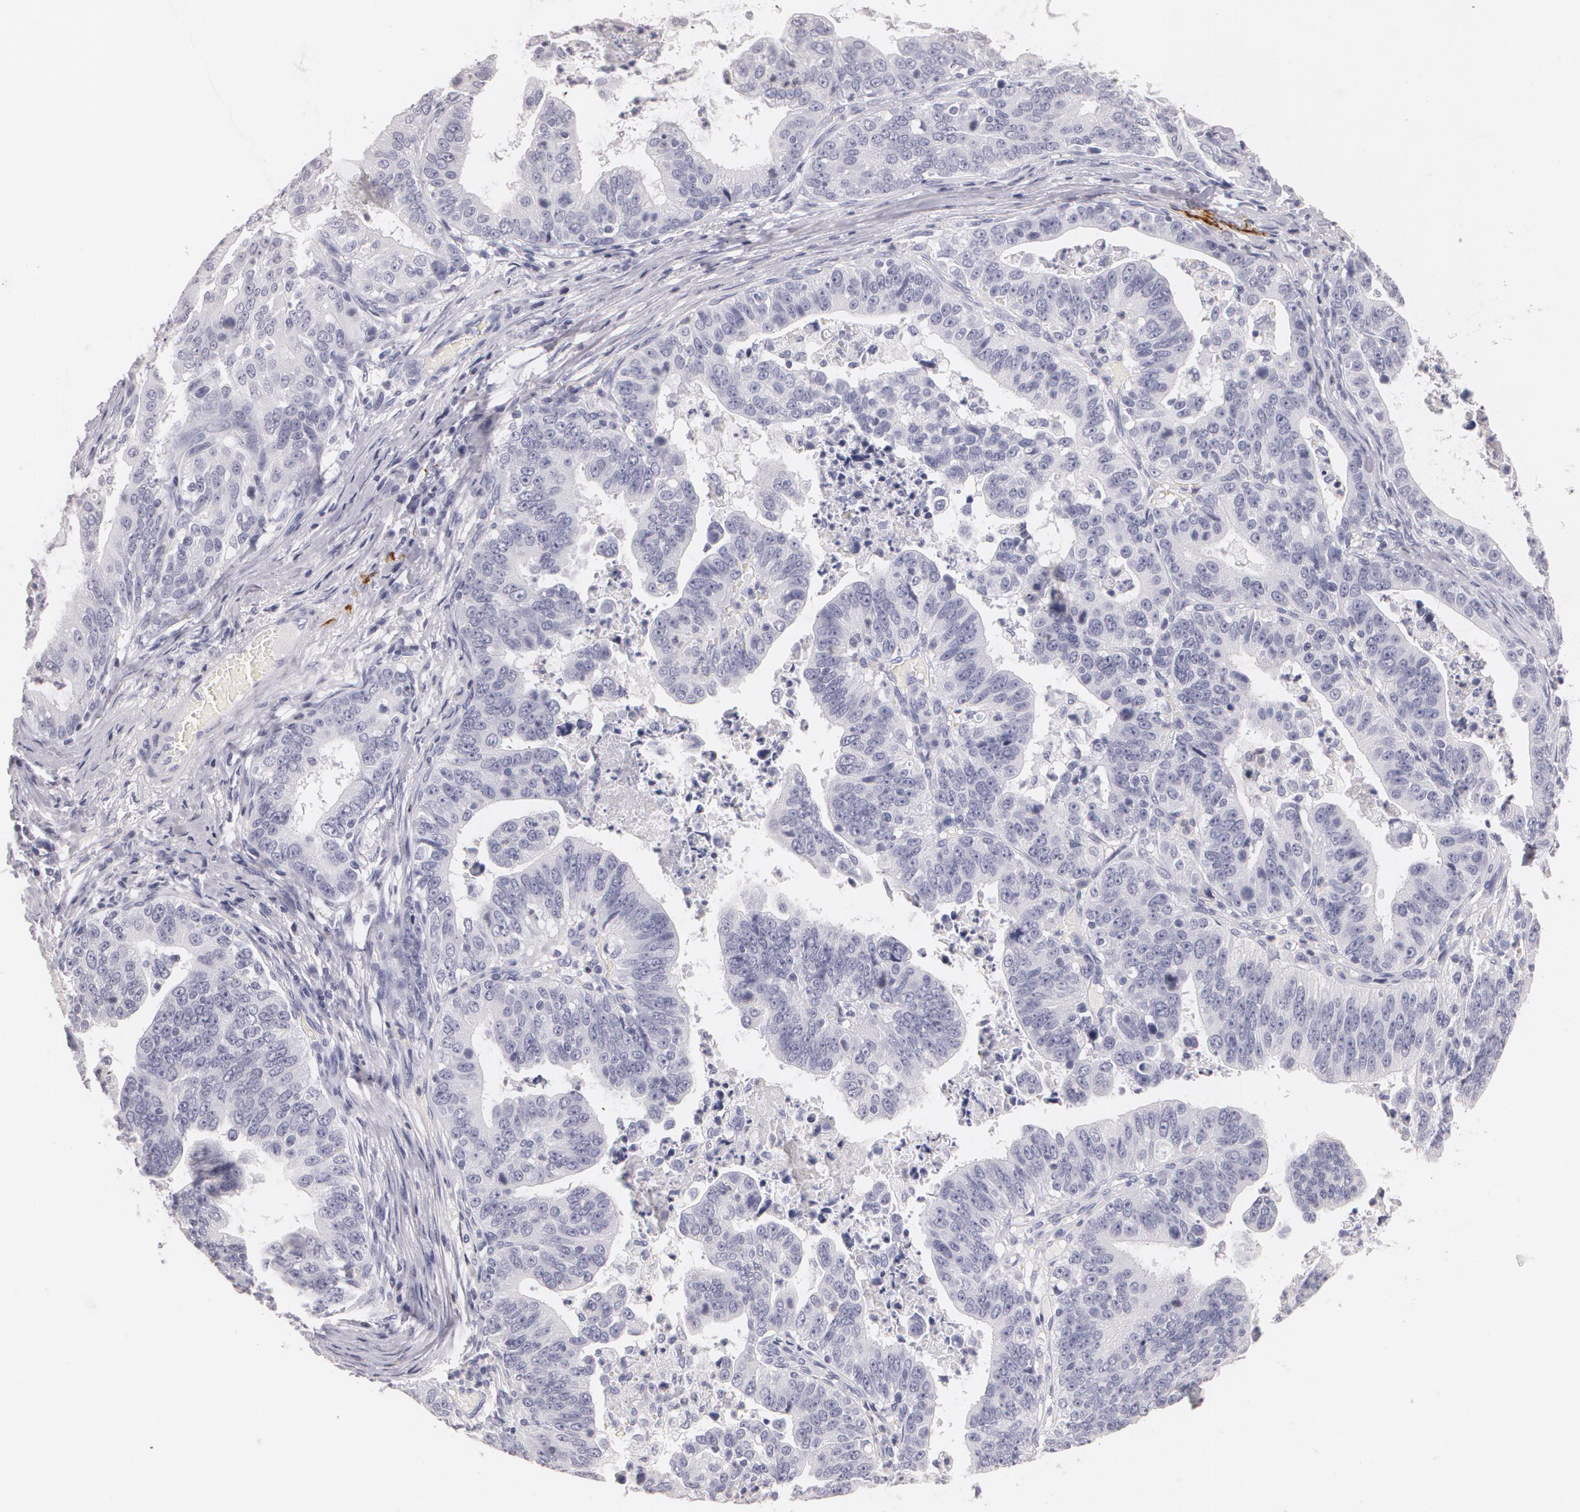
{"staining": {"intensity": "negative", "quantity": "none", "location": "none"}, "tissue": "stomach cancer", "cell_type": "Tumor cells", "image_type": "cancer", "snomed": [{"axis": "morphology", "description": "Adenocarcinoma, NOS"}, {"axis": "topography", "description": "Stomach, upper"}], "caption": "This photomicrograph is of stomach adenocarcinoma stained with immunohistochemistry to label a protein in brown with the nuclei are counter-stained blue. There is no staining in tumor cells.", "gene": "NGFR", "patient": {"sex": "female", "age": 50}}